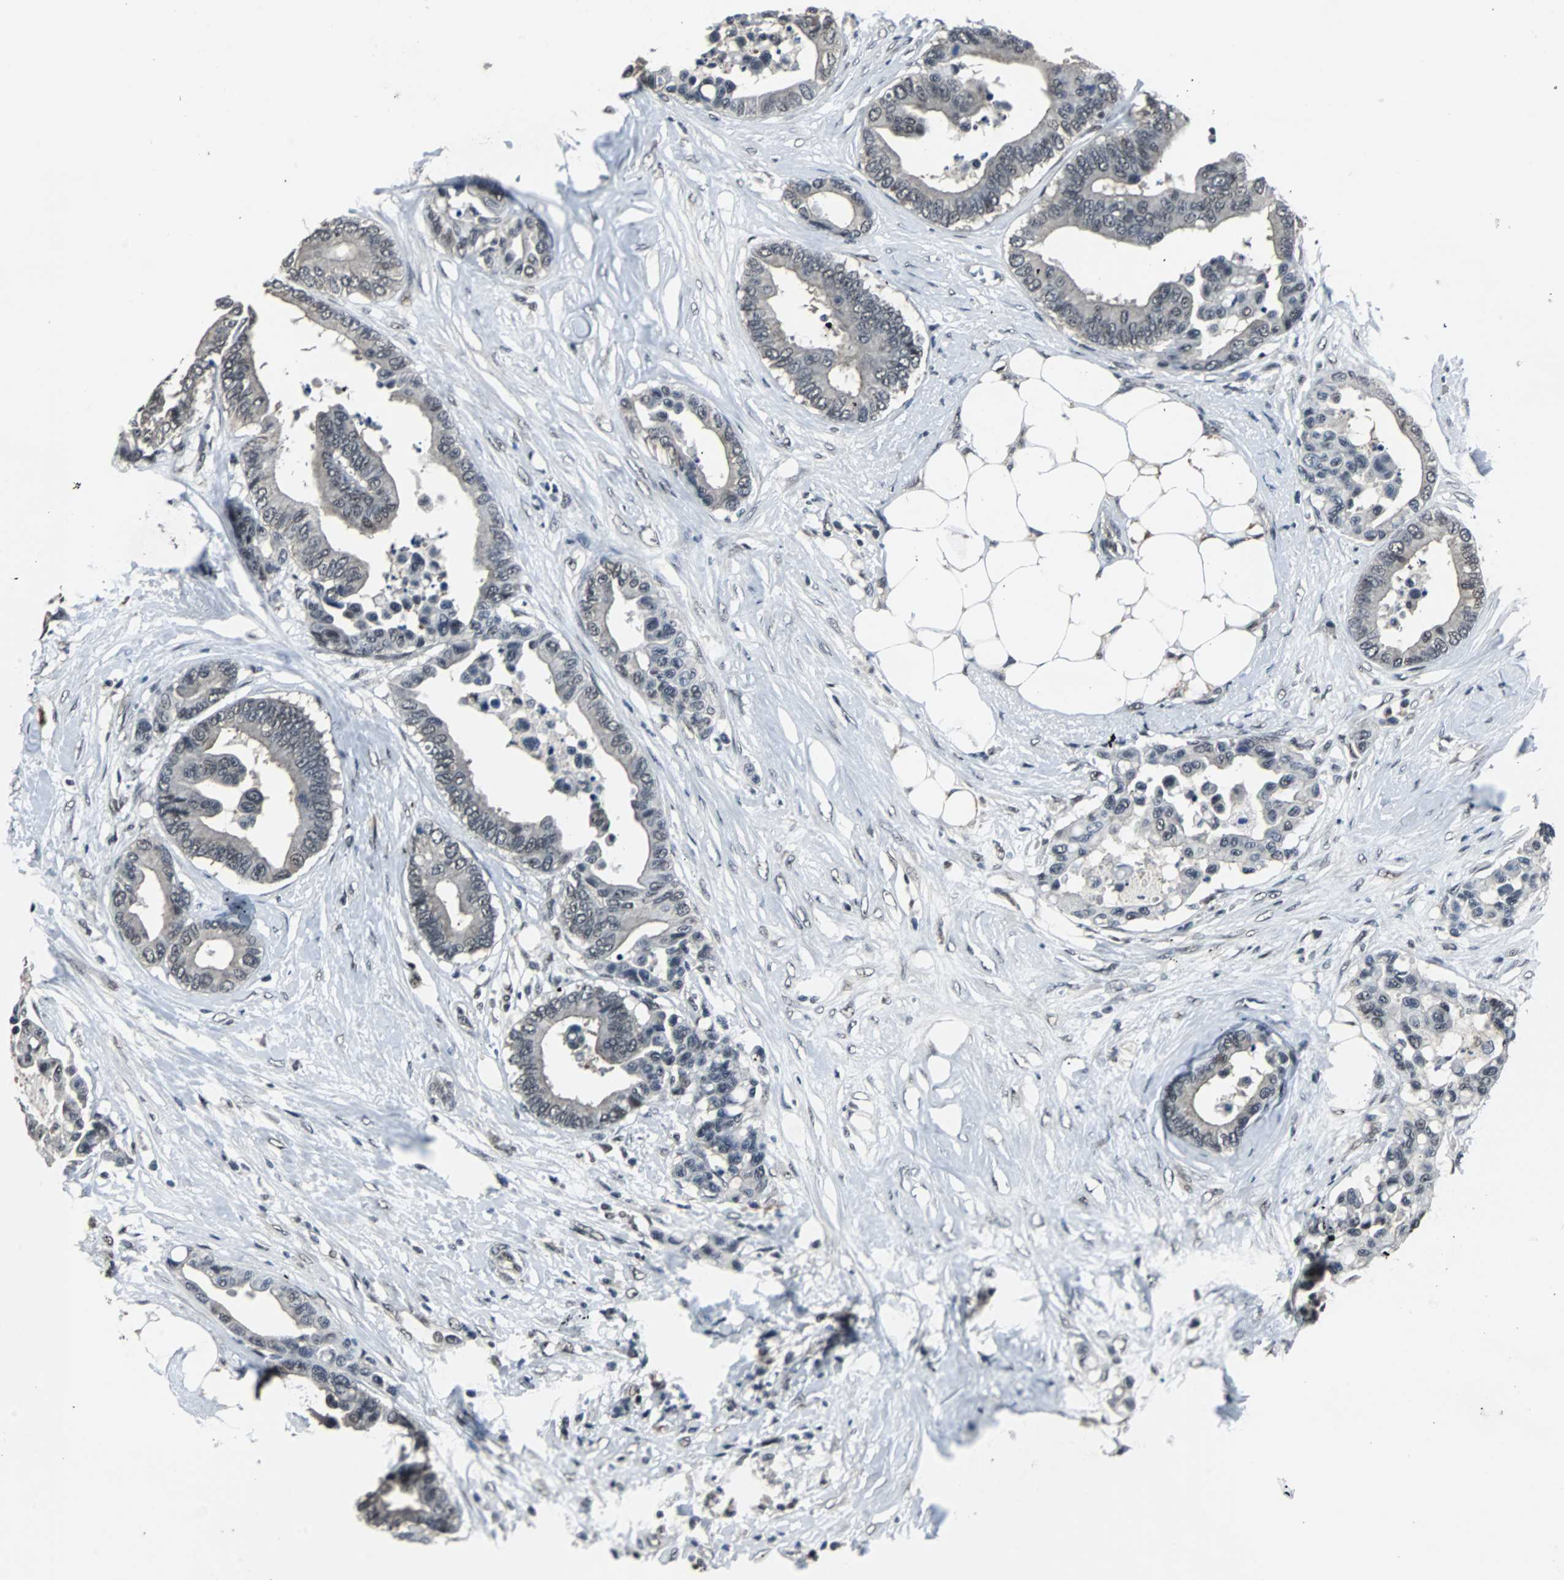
{"staining": {"intensity": "negative", "quantity": "none", "location": "none"}, "tissue": "colorectal cancer", "cell_type": "Tumor cells", "image_type": "cancer", "snomed": [{"axis": "morphology", "description": "Adenocarcinoma, NOS"}, {"axis": "topography", "description": "Colon"}], "caption": "Immunohistochemistry histopathology image of neoplastic tissue: human colorectal cancer stained with DAB demonstrates no significant protein expression in tumor cells. The staining was performed using DAB (3,3'-diaminobenzidine) to visualize the protein expression in brown, while the nuclei were stained in blue with hematoxylin (Magnification: 20x).", "gene": "MKX", "patient": {"sex": "male", "age": 82}}